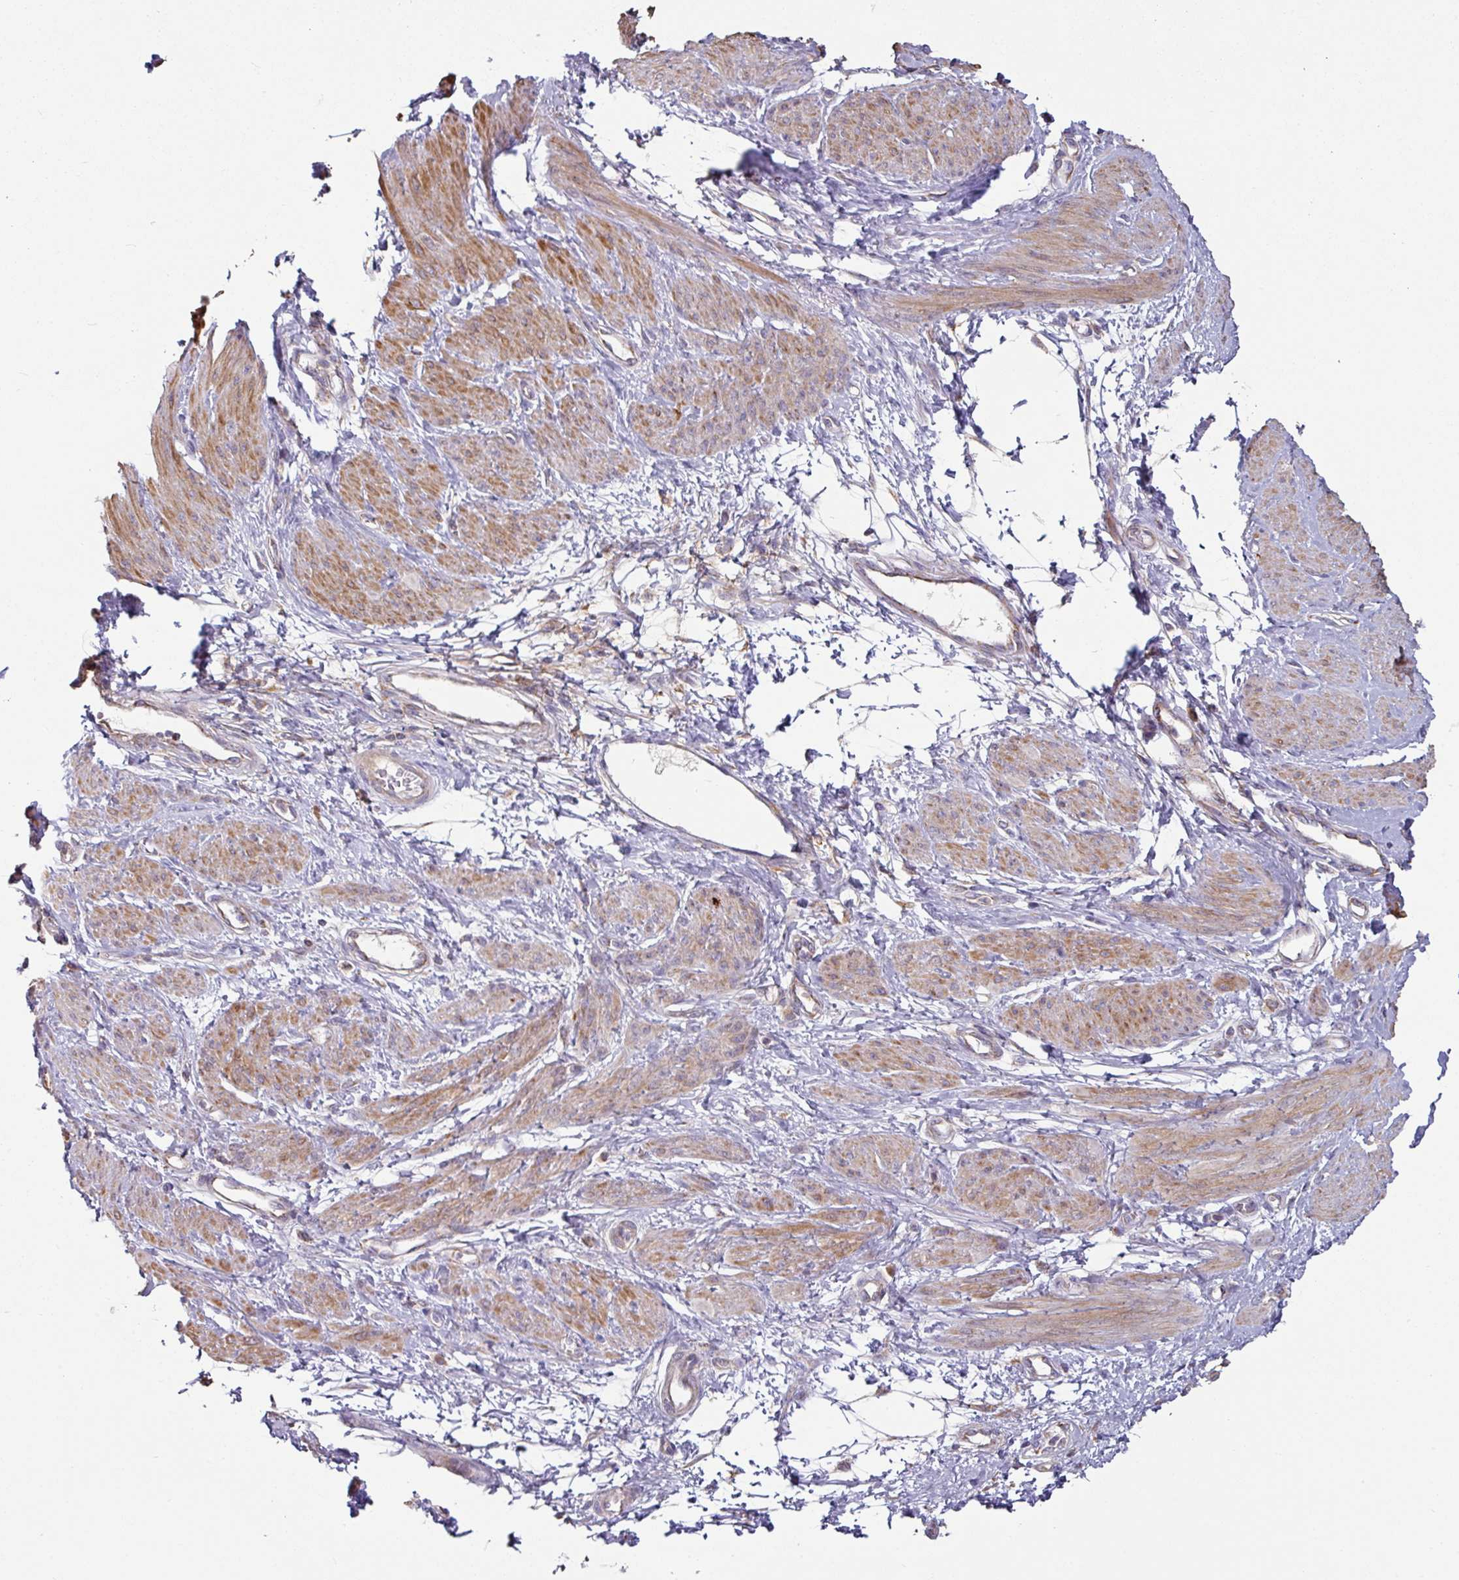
{"staining": {"intensity": "moderate", "quantity": ">75%", "location": "cytoplasmic/membranous"}, "tissue": "smooth muscle", "cell_type": "Smooth muscle cells", "image_type": "normal", "snomed": [{"axis": "morphology", "description": "Normal tissue, NOS"}, {"axis": "topography", "description": "Smooth muscle"}, {"axis": "topography", "description": "Uterus"}], "caption": "Smooth muscle stained with IHC demonstrates moderate cytoplasmic/membranous positivity in about >75% of smooth muscle cells.", "gene": "OR2D3", "patient": {"sex": "female", "age": 39}}